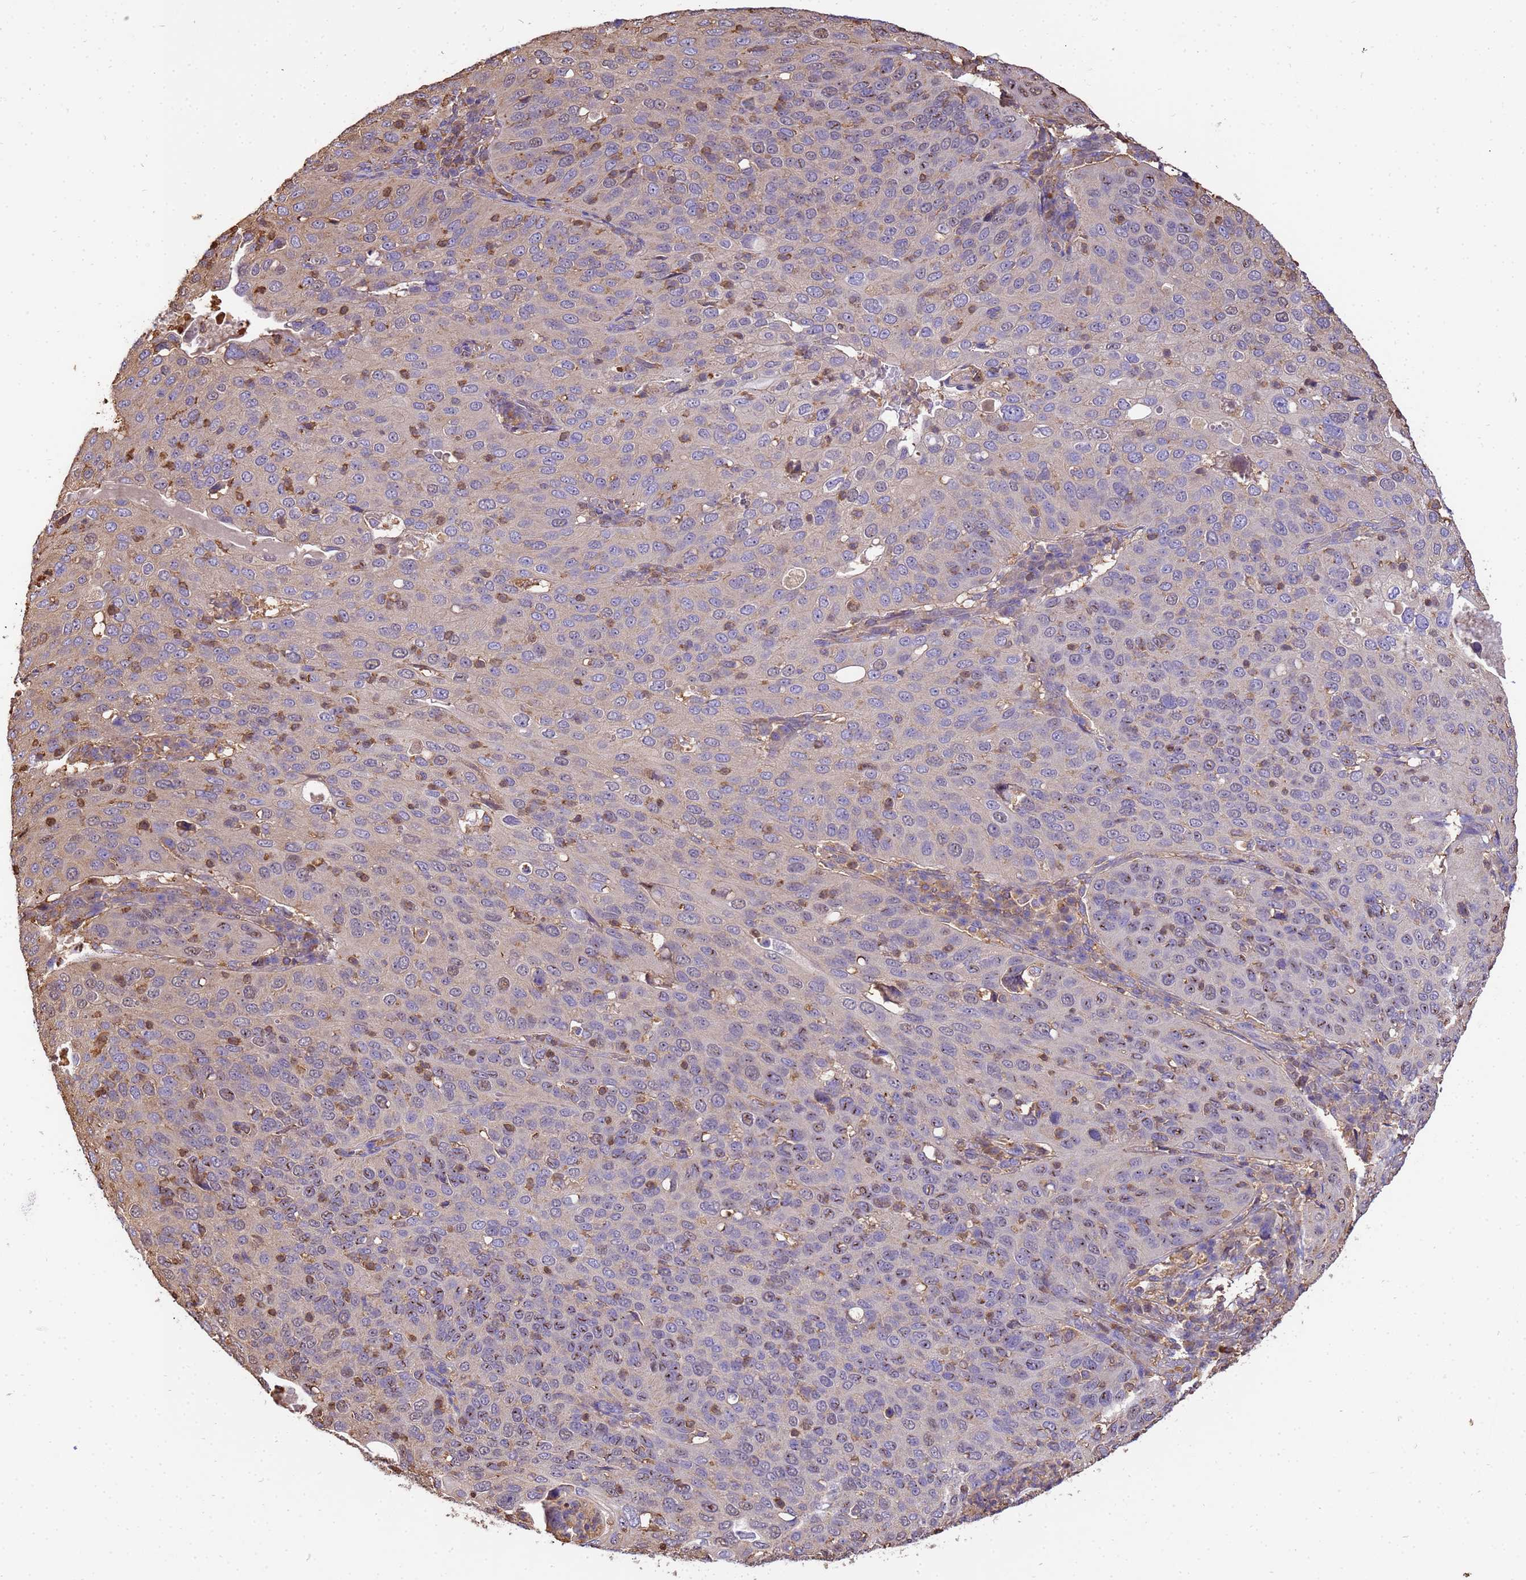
{"staining": {"intensity": "moderate", "quantity": "<25%", "location": "cytoplasmic/membranous"}, "tissue": "cervical cancer", "cell_type": "Tumor cells", "image_type": "cancer", "snomed": [{"axis": "morphology", "description": "Squamous cell carcinoma, NOS"}, {"axis": "topography", "description": "Cervix"}], "caption": "A micrograph of human squamous cell carcinoma (cervical) stained for a protein displays moderate cytoplasmic/membranous brown staining in tumor cells.", "gene": "WDR64", "patient": {"sex": "female", "age": 36}}